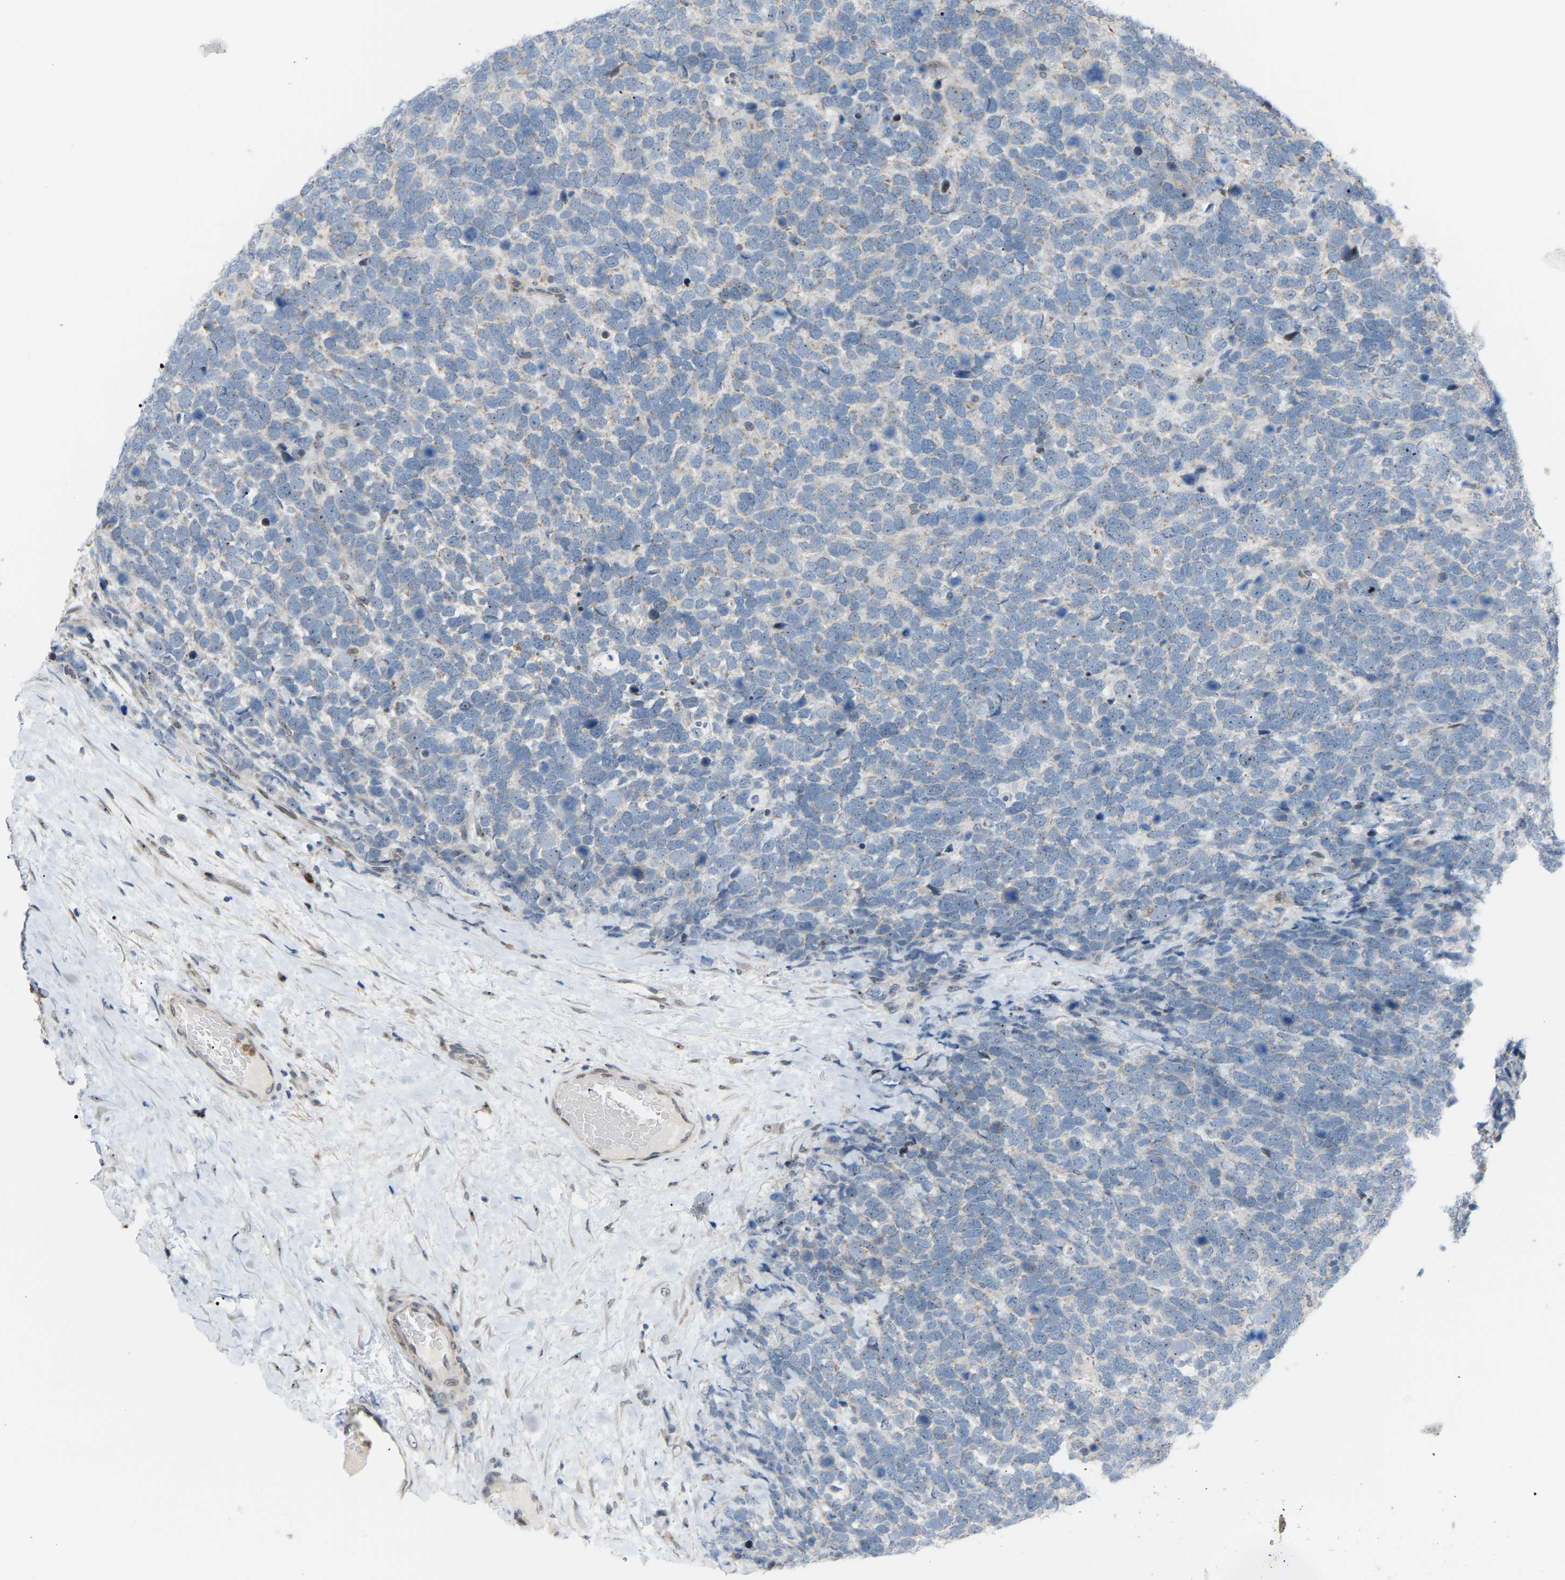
{"staining": {"intensity": "negative", "quantity": "none", "location": "none"}, "tissue": "urothelial cancer", "cell_type": "Tumor cells", "image_type": "cancer", "snomed": [{"axis": "morphology", "description": "Urothelial carcinoma, High grade"}, {"axis": "topography", "description": "Urinary bladder"}], "caption": "High magnification brightfield microscopy of urothelial carcinoma (high-grade) stained with DAB (brown) and counterstained with hematoxylin (blue): tumor cells show no significant expression. The staining is performed using DAB brown chromogen with nuclei counter-stained in using hematoxylin.", "gene": "CROT", "patient": {"sex": "female", "age": 82}}